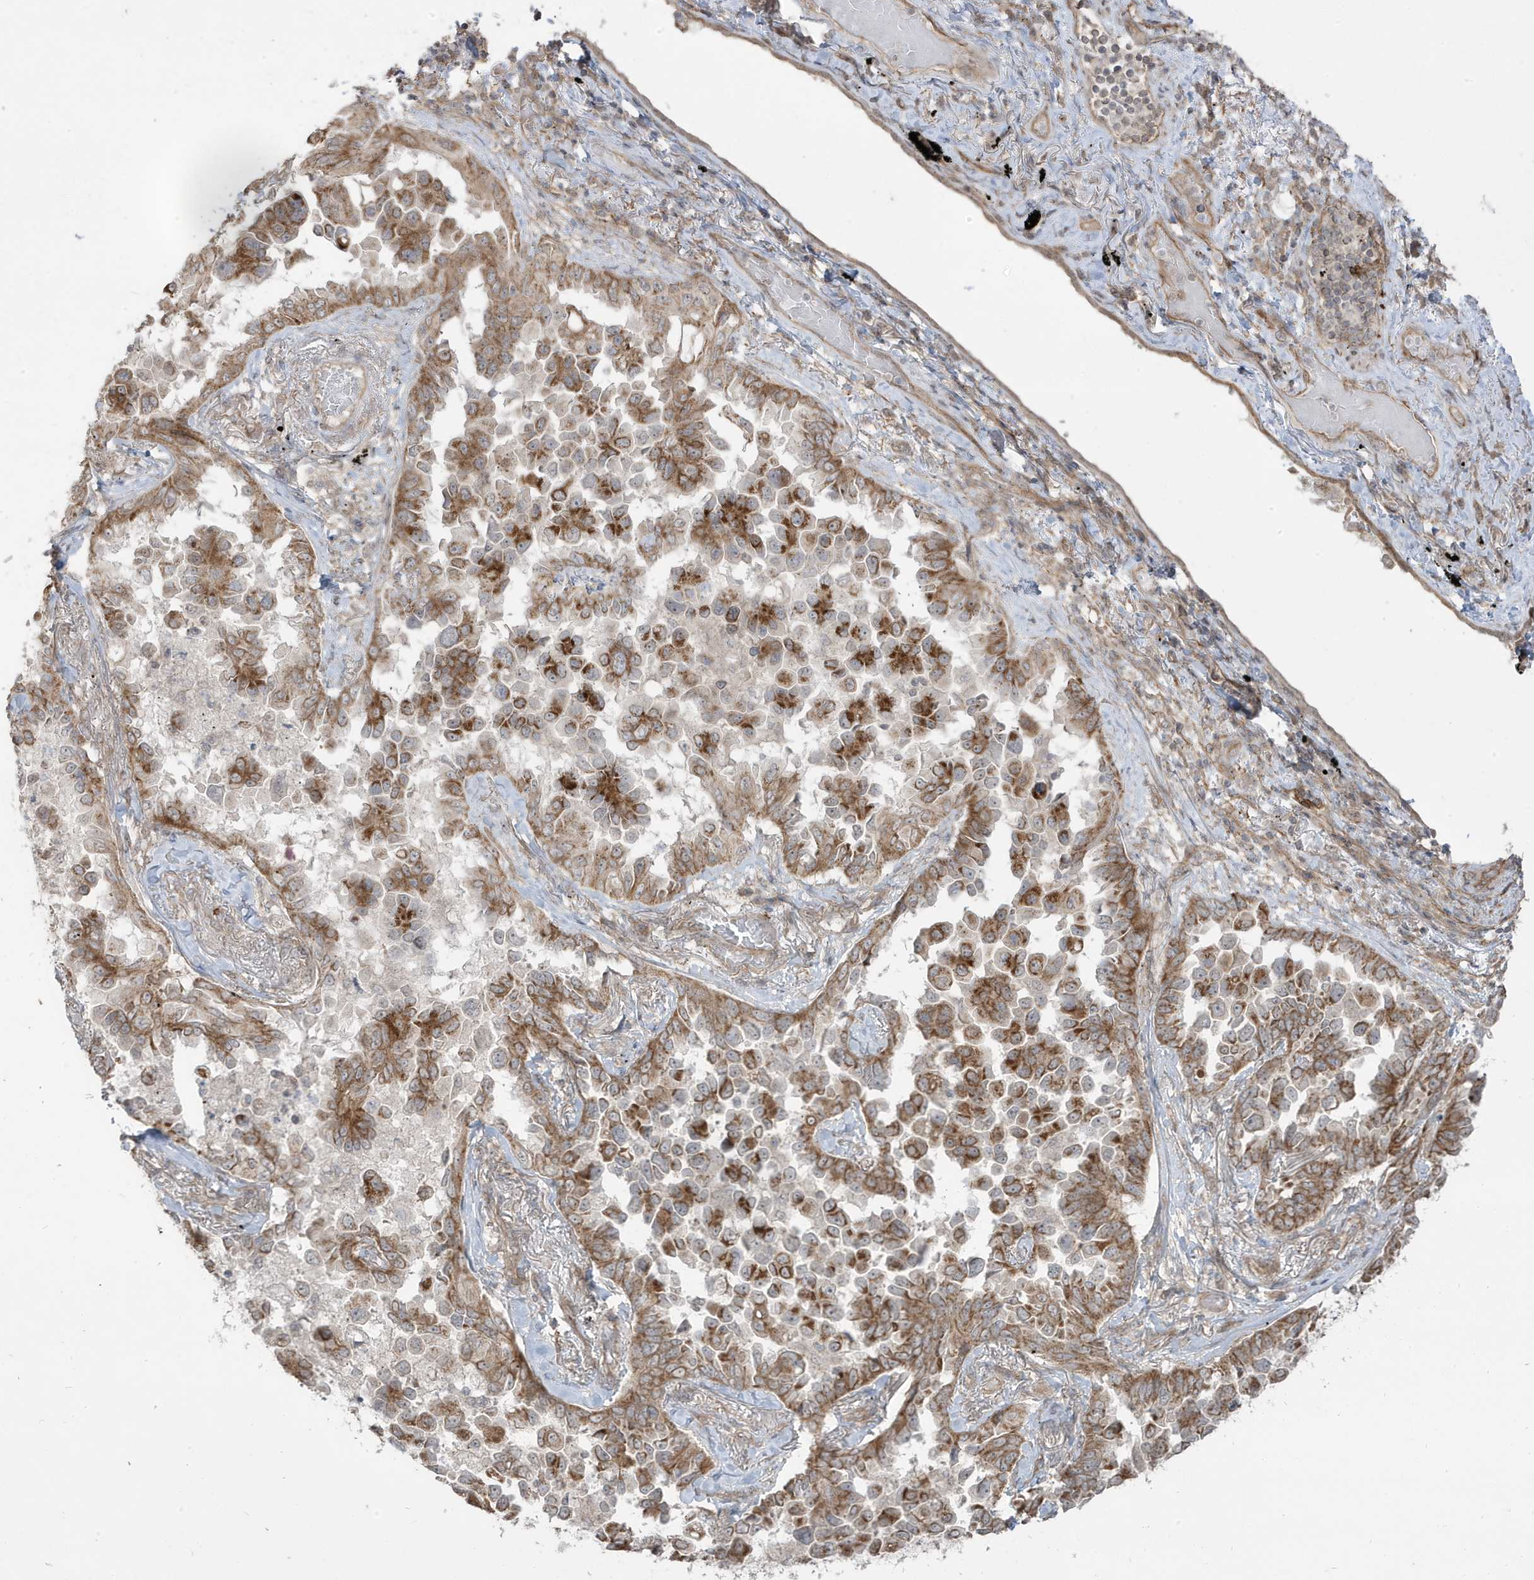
{"staining": {"intensity": "moderate", "quantity": ">75%", "location": "cytoplasmic/membranous"}, "tissue": "lung cancer", "cell_type": "Tumor cells", "image_type": "cancer", "snomed": [{"axis": "morphology", "description": "Adenocarcinoma, NOS"}, {"axis": "topography", "description": "Lung"}], "caption": "Adenocarcinoma (lung) stained with immunohistochemistry (IHC) reveals moderate cytoplasmic/membranous staining in approximately >75% of tumor cells. (DAB (3,3'-diaminobenzidine) = brown stain, brightfield microscopy at high magnification).", "gene": "DNAJC12", "patient": {"sex": "female", "age": 67}}